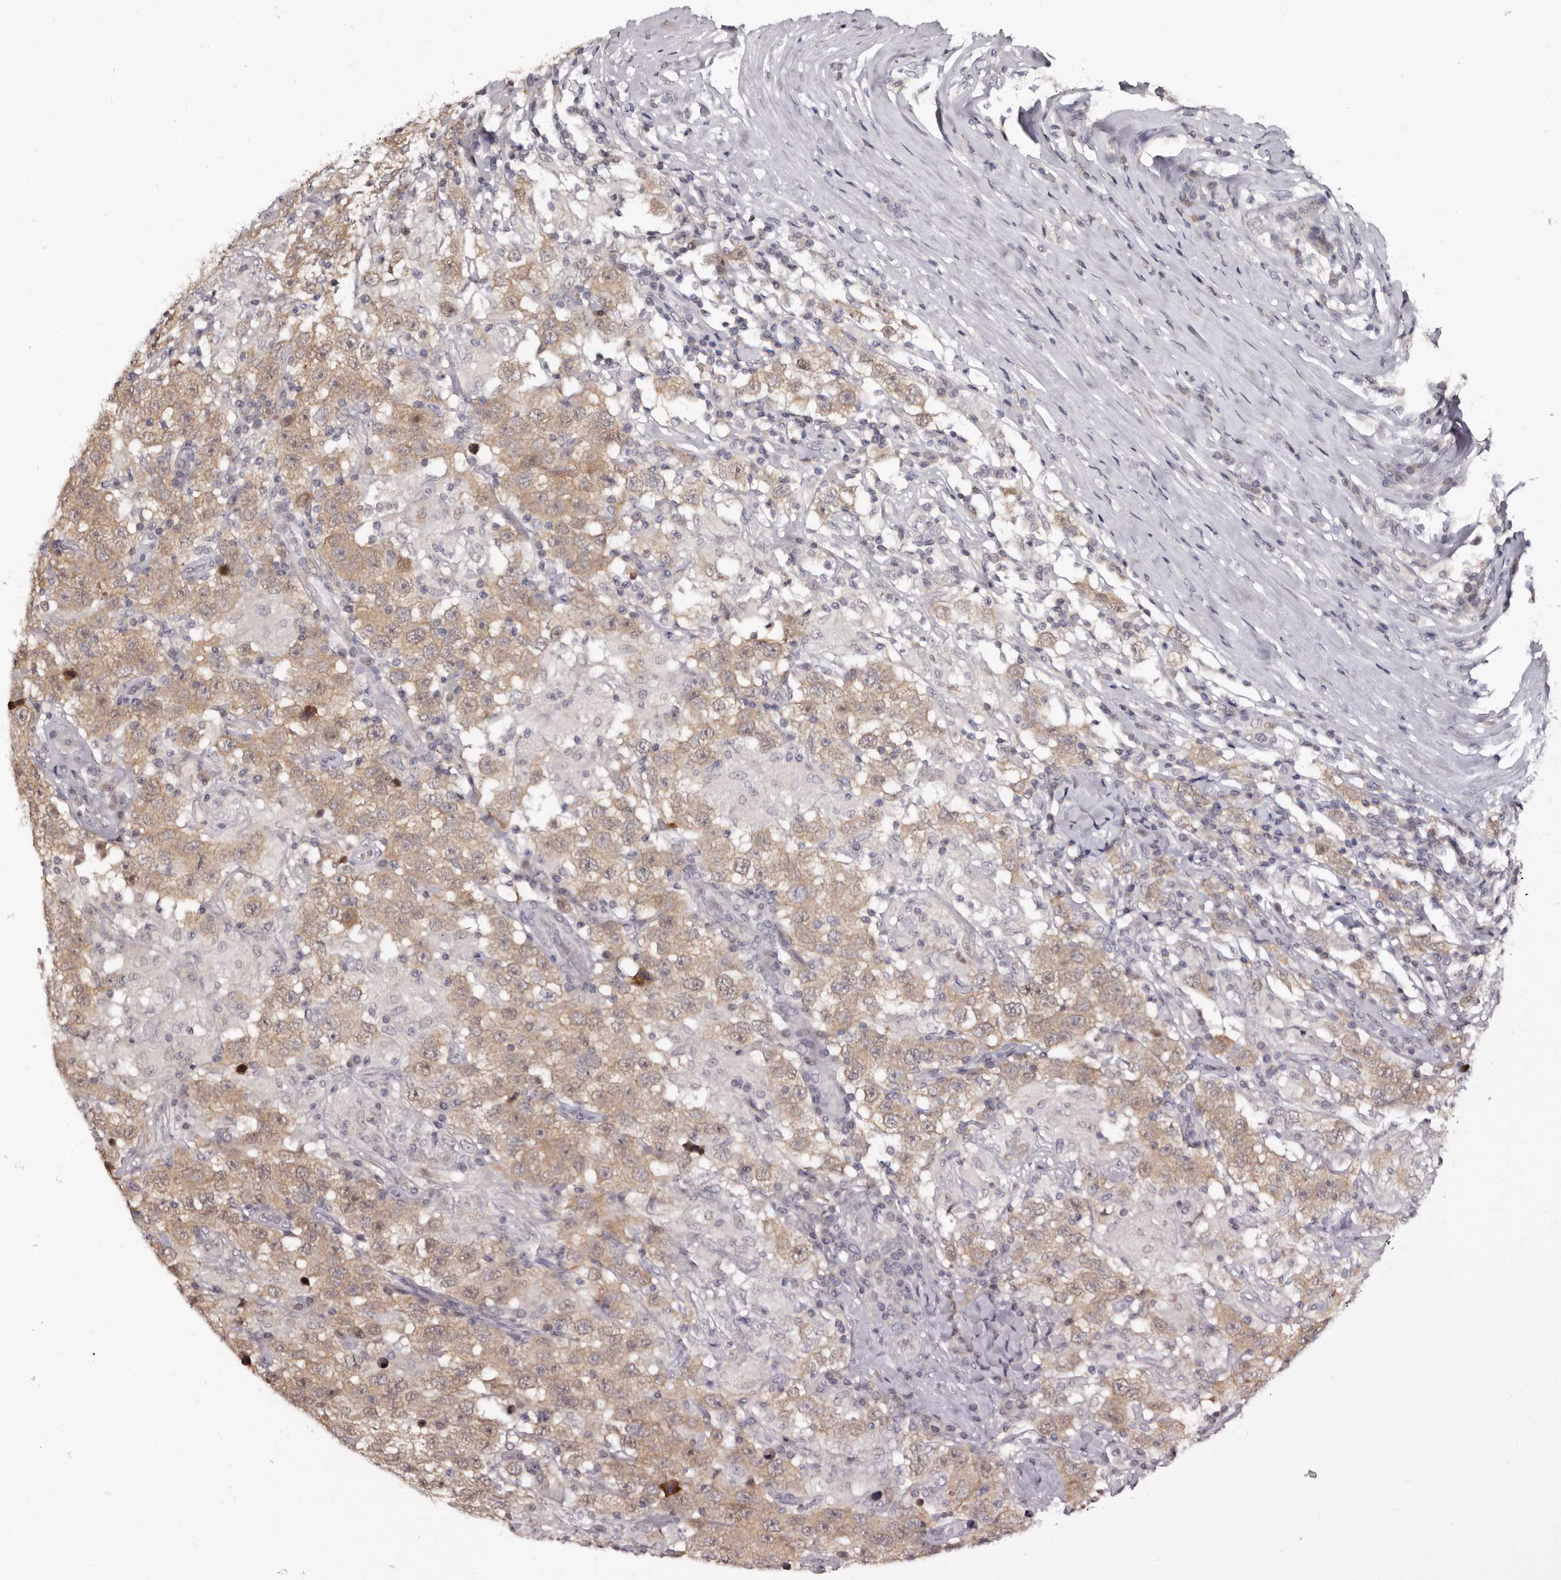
{"staining": {"intensity": "weak", "quantity": ">75%", "location": "cytoplasmic/membranous"}, "tissue": "testis cancer", "cell_type": "Tumor cells", "image_type": "cancer", "snomed": [{"axis": "morphology", "description": "Seminoma, NOS"}, {"axis": "topography", "description": "Testis"}], "caption": "High-power microscopy captured an IHC histopathology image of testis cancer, revealing weak cytoplasmic/membranous expression in approximately >75% of tumor cells. (DAB IHC with brightfield microscopy, high magnification).", "gene": "PHF20L1", "patient": {"sex": "male", "age": 41}}